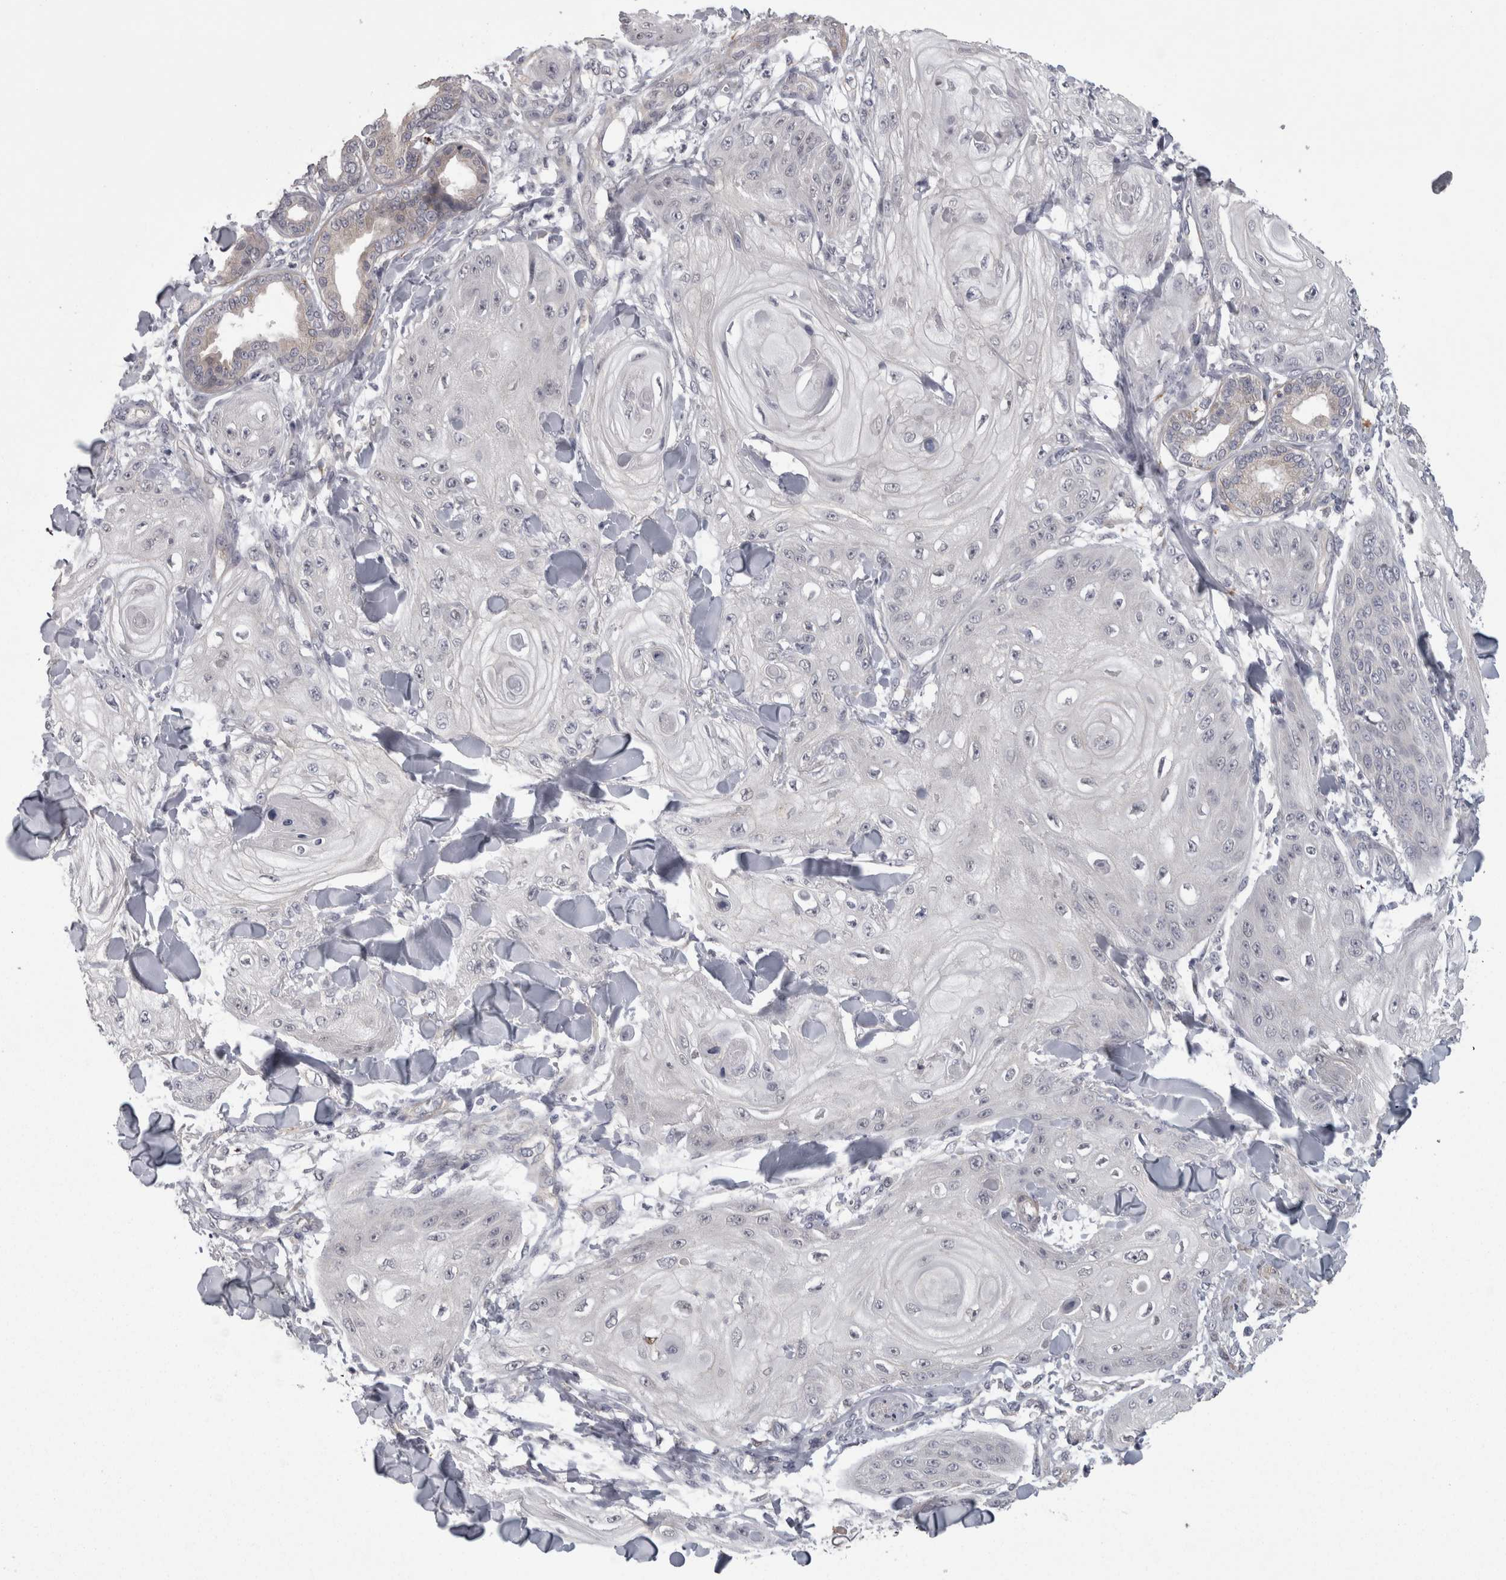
{"staining": {"intensity": "negative", "quantity": "none", "location": "none"}, "tissue": "skin cancer", "cell_type": "Tumor cells", "image_type": "cancer", "snomed": [{"axis": "morphology", "description": "Squamous cell carcinoma, NOS"}, {"axis": "topography", "description": "Skin"}], "caption": "DAB immunohistochemical staining of squamous cell carcinoma (skin) reveals no significant expression in tumor cells. (Brightfield microscopy of DAB (3,3'-diaminobenzidine) immunohistochemistry at high magnification).", "gene": "RMDN1", "patient": {"sex": "male", "age": 74}}